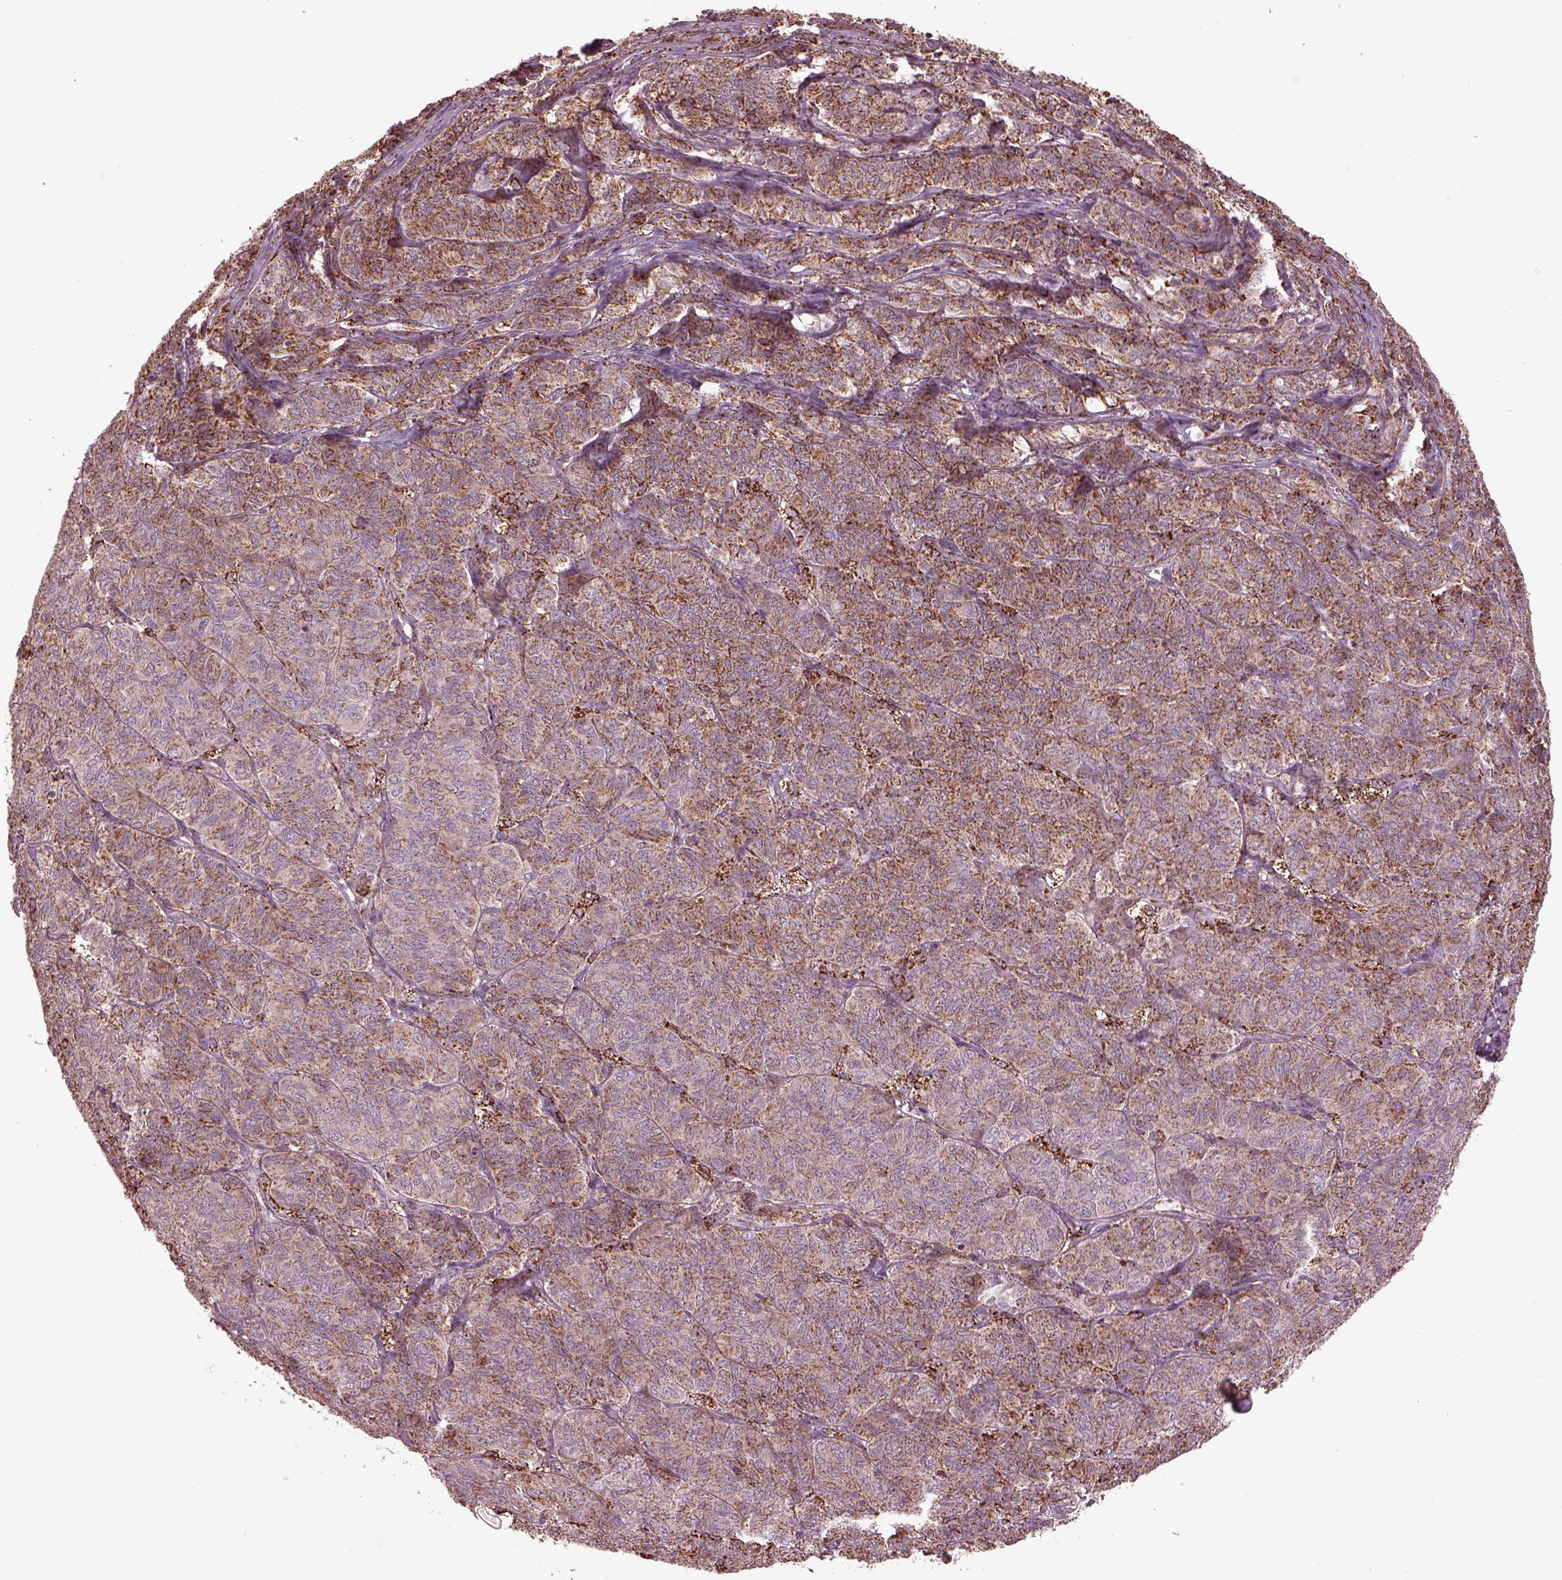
{"staining": {"intensity": "weak", "quantity": "25%-75%", "location": "cytoplasmic/membranous"}, "tissue": "ovarian cancer", "cell_type": "Tumor cells", "image_type": "cancer", "snomed": [{"axis": "morphology", "description": "Carcinoma, endometroid"}, {"axis": "topography", "description": "Ovary"}], "caption": "Ovarian endometroid carcinoma stained with a brown dye exhibits weak cytoplasmic/membranous positive expression in about 25%-75% of tumor cells.", "gene": "TMEM254", "patient": {"sex": "female", "age": 80}}